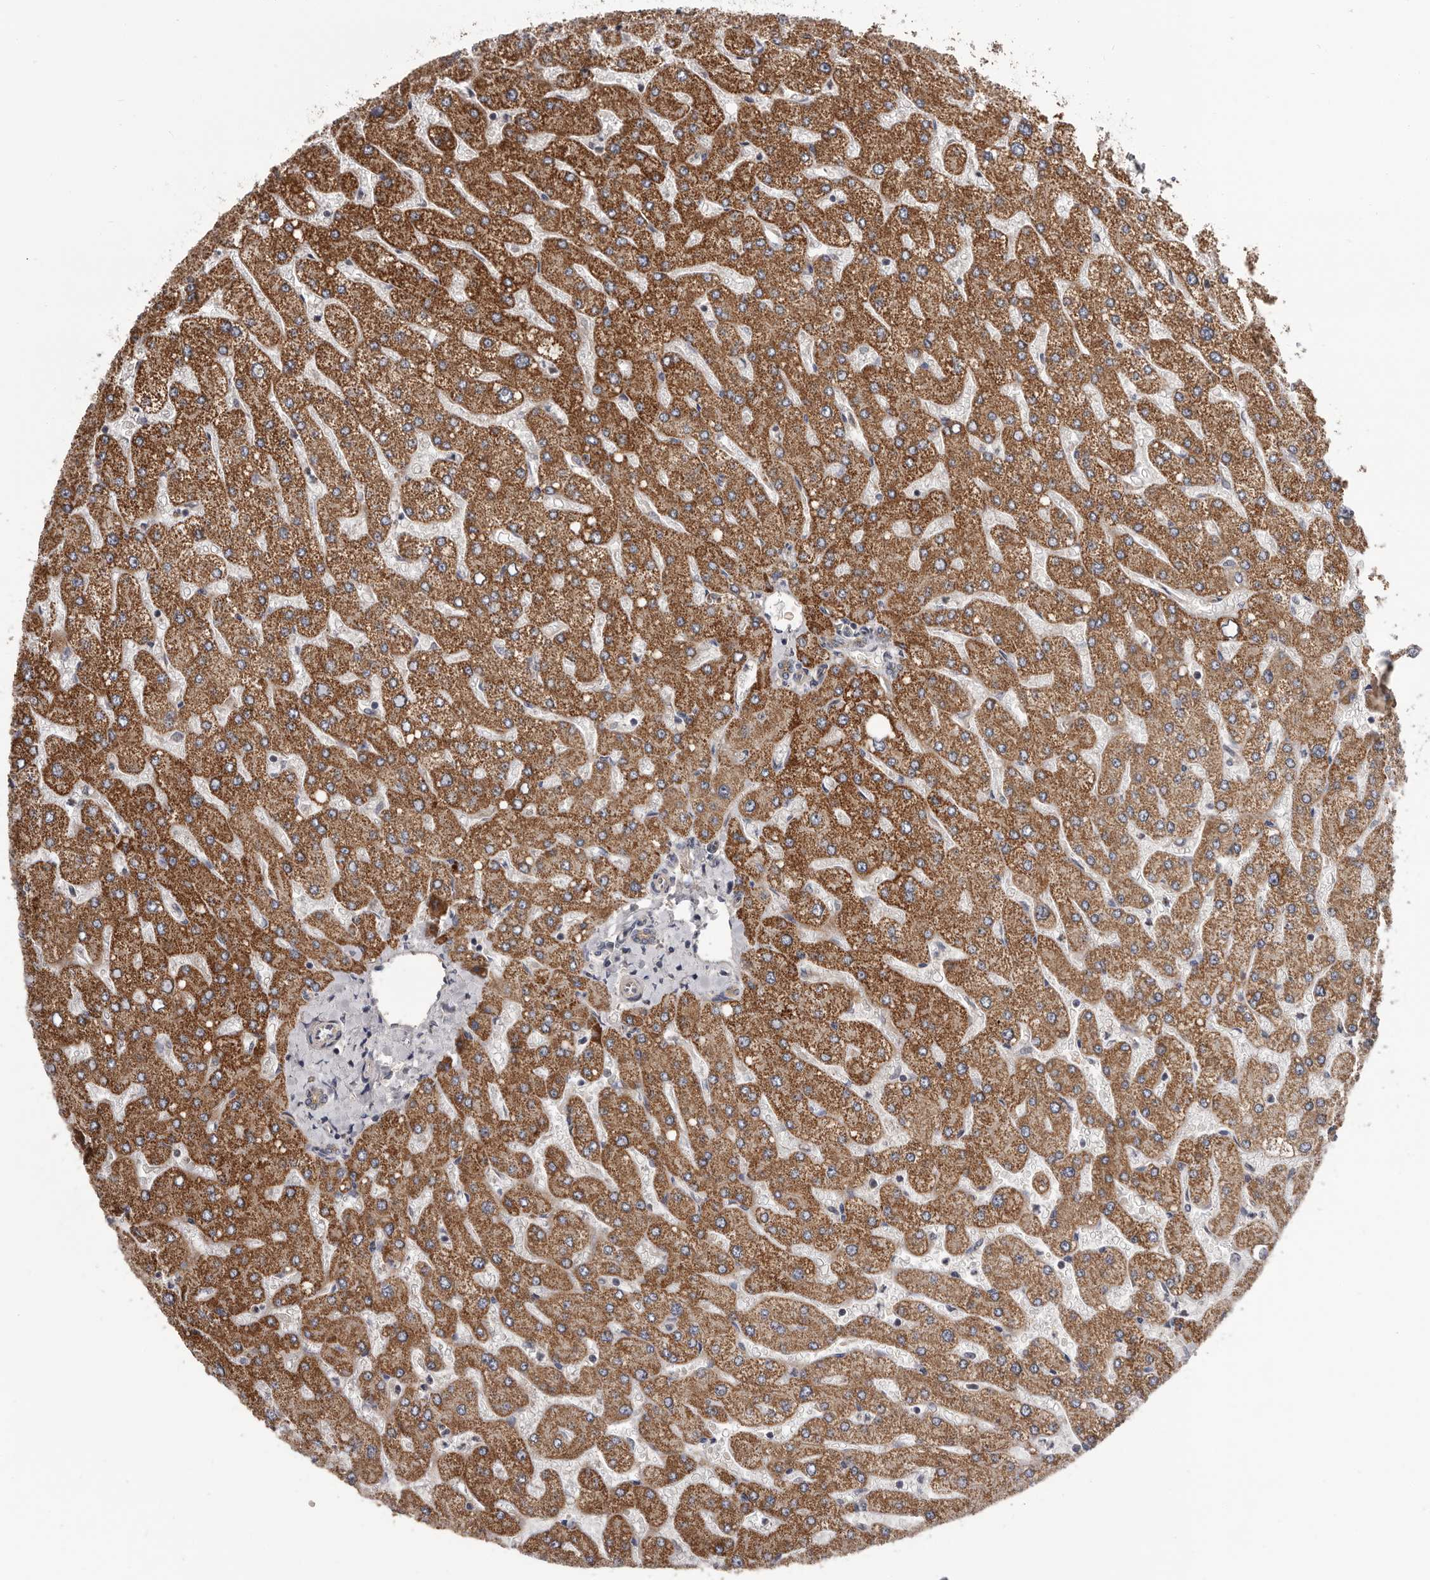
{"staining": {"intensity": "weak", "quantity": ">75%", "location": "cytoplasmic/membranous"}, "tissue": "liver", "cell_type": "Cholangiocytes", "image_type": "normal", "snomed": [{"axis": "morphology", "description": "Normal tissue, NOS"}, {"axis": "topography", "description": "Liver"}], "caption": "Protein analysis of benign liver exhibits weak cytoplasmic/membranous positivity in approximately >75% of cholangiocytes.", "gene": "VPS37A", "patient": {"sex": "male", "age": 55}}